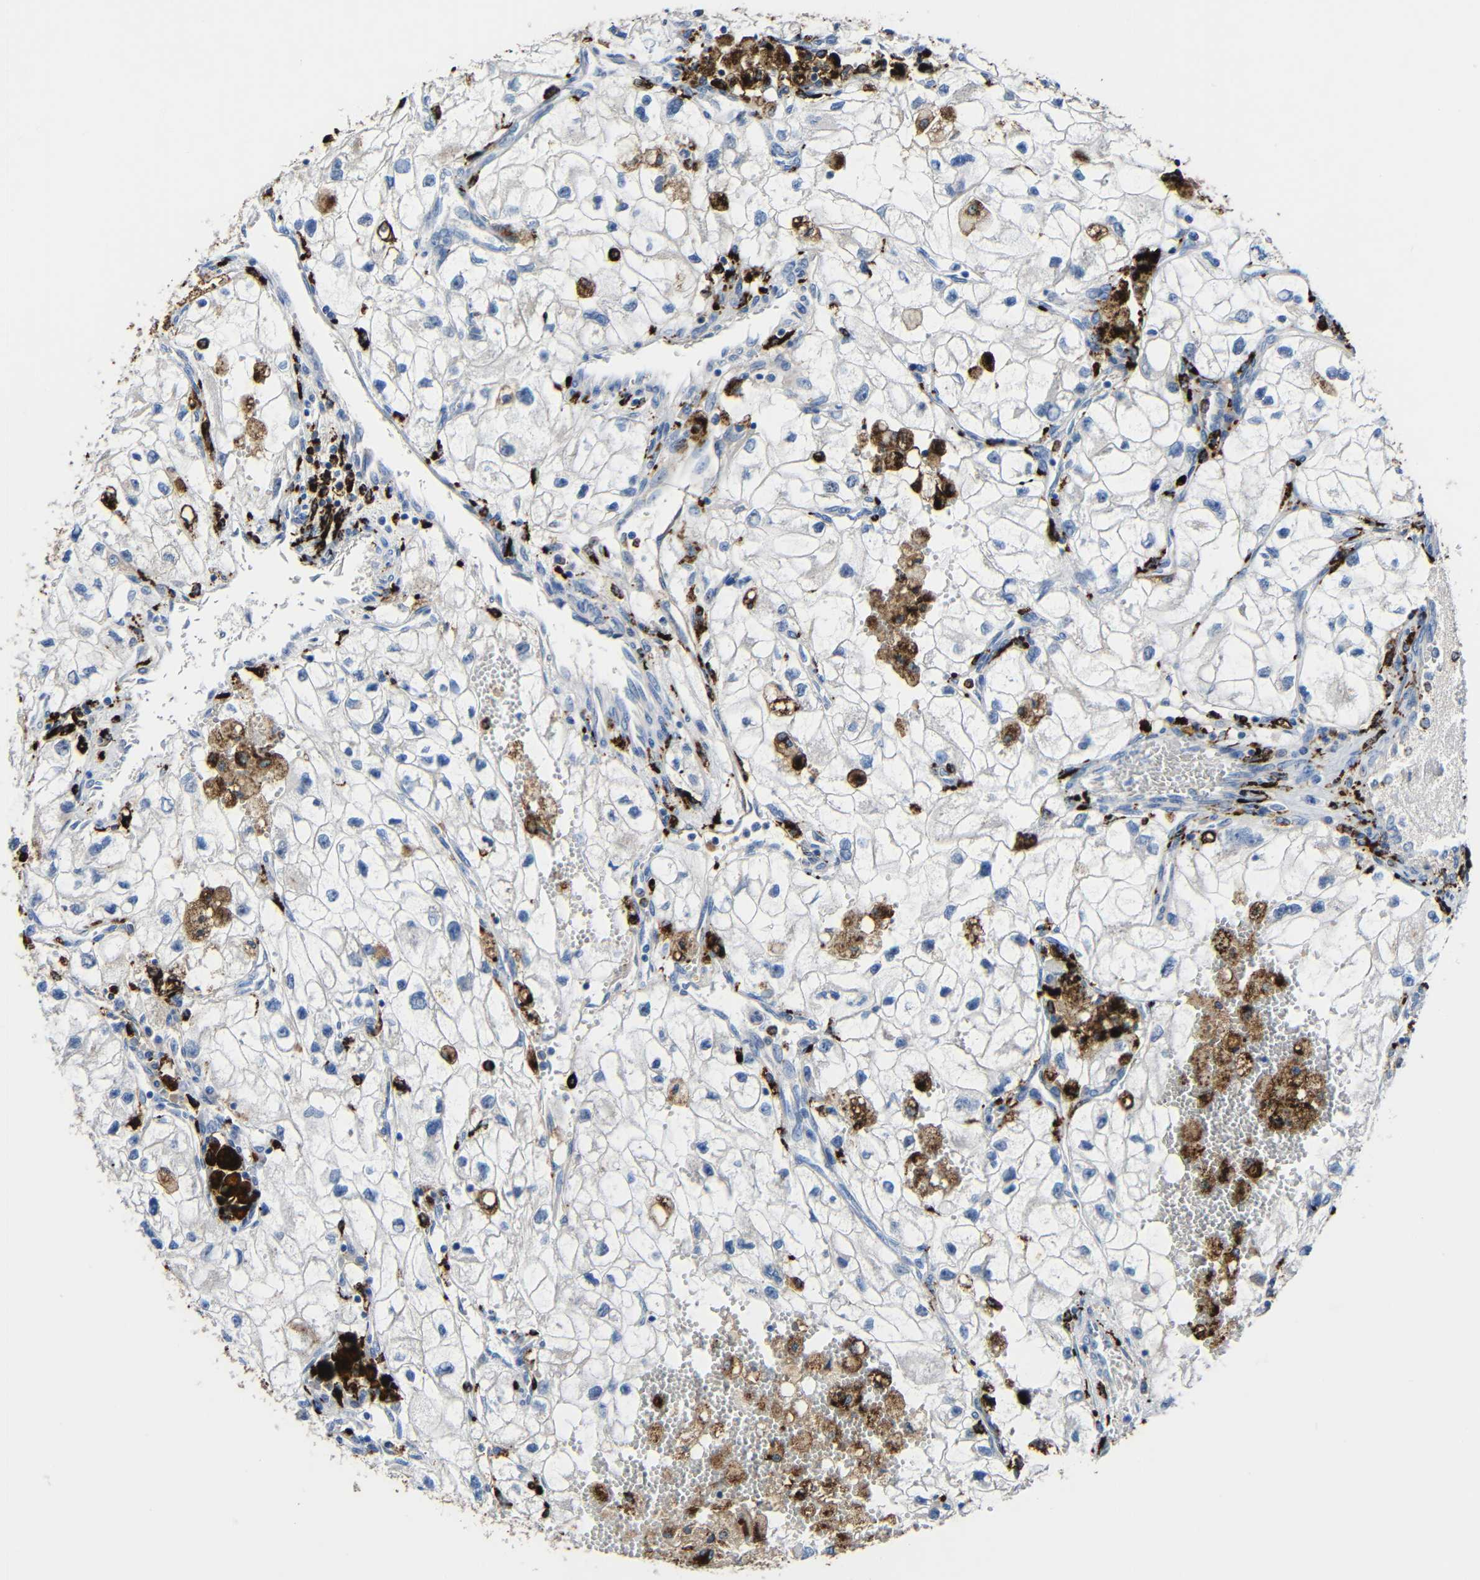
{"staining": {"intensity": "negative", "quantity": "none", "location": "none"}, "tissue": "renal cancer", "cell_type": "Tumor cells", "image_type": "cancer", "snomed": [{"axis": "morphology", "description": "Adenocarcinoma, NOS"}, {"axis": "topography", "description": "Kidney"}], "caption": "Renal cancer was stained to show a protein in brown. There is no significant positivity in tumor cells.", "gene": "HLA-DMA", "patient": {"sex": "female", "age": 70}}